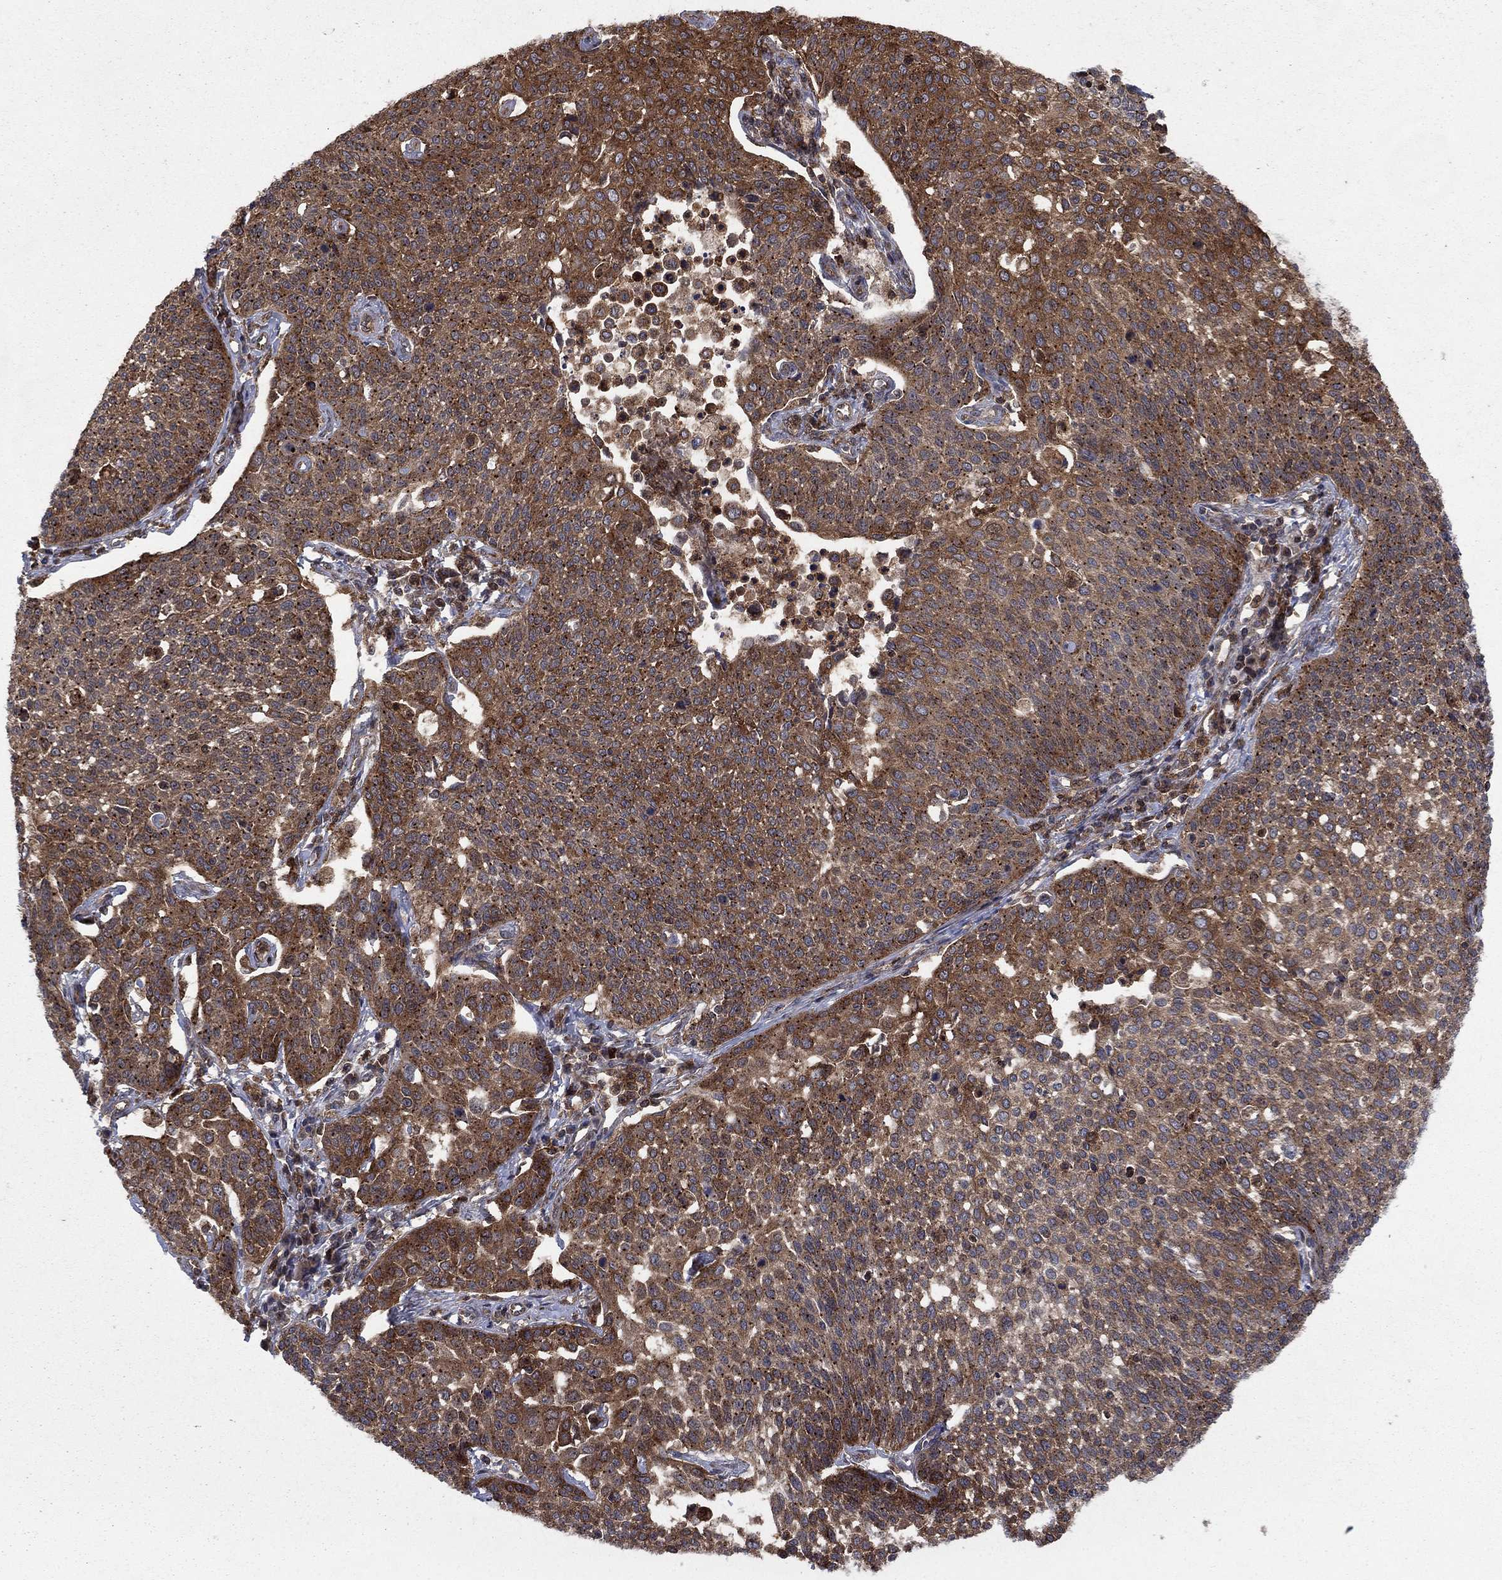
{"staining": {"intensity": "strong", "quantity": ">75%", "location": "cytoplasmic/membranous"}, "tissue": "cervical cancer", "cell_type": "Tumor cells", "image_type": "cancer", "snomed": [{"axis": "morphology", "description": "Squamous cell carcinoma, NOS"}, {"axis": "topography", "description": "Cervix"}], "caption": "A brown stain labels strong cytoplasmic/membranous expression of a protein in human cervical cancer tumor cells.", "gene": "IFI35", "patient": {"sex": "female", "age": 34}}